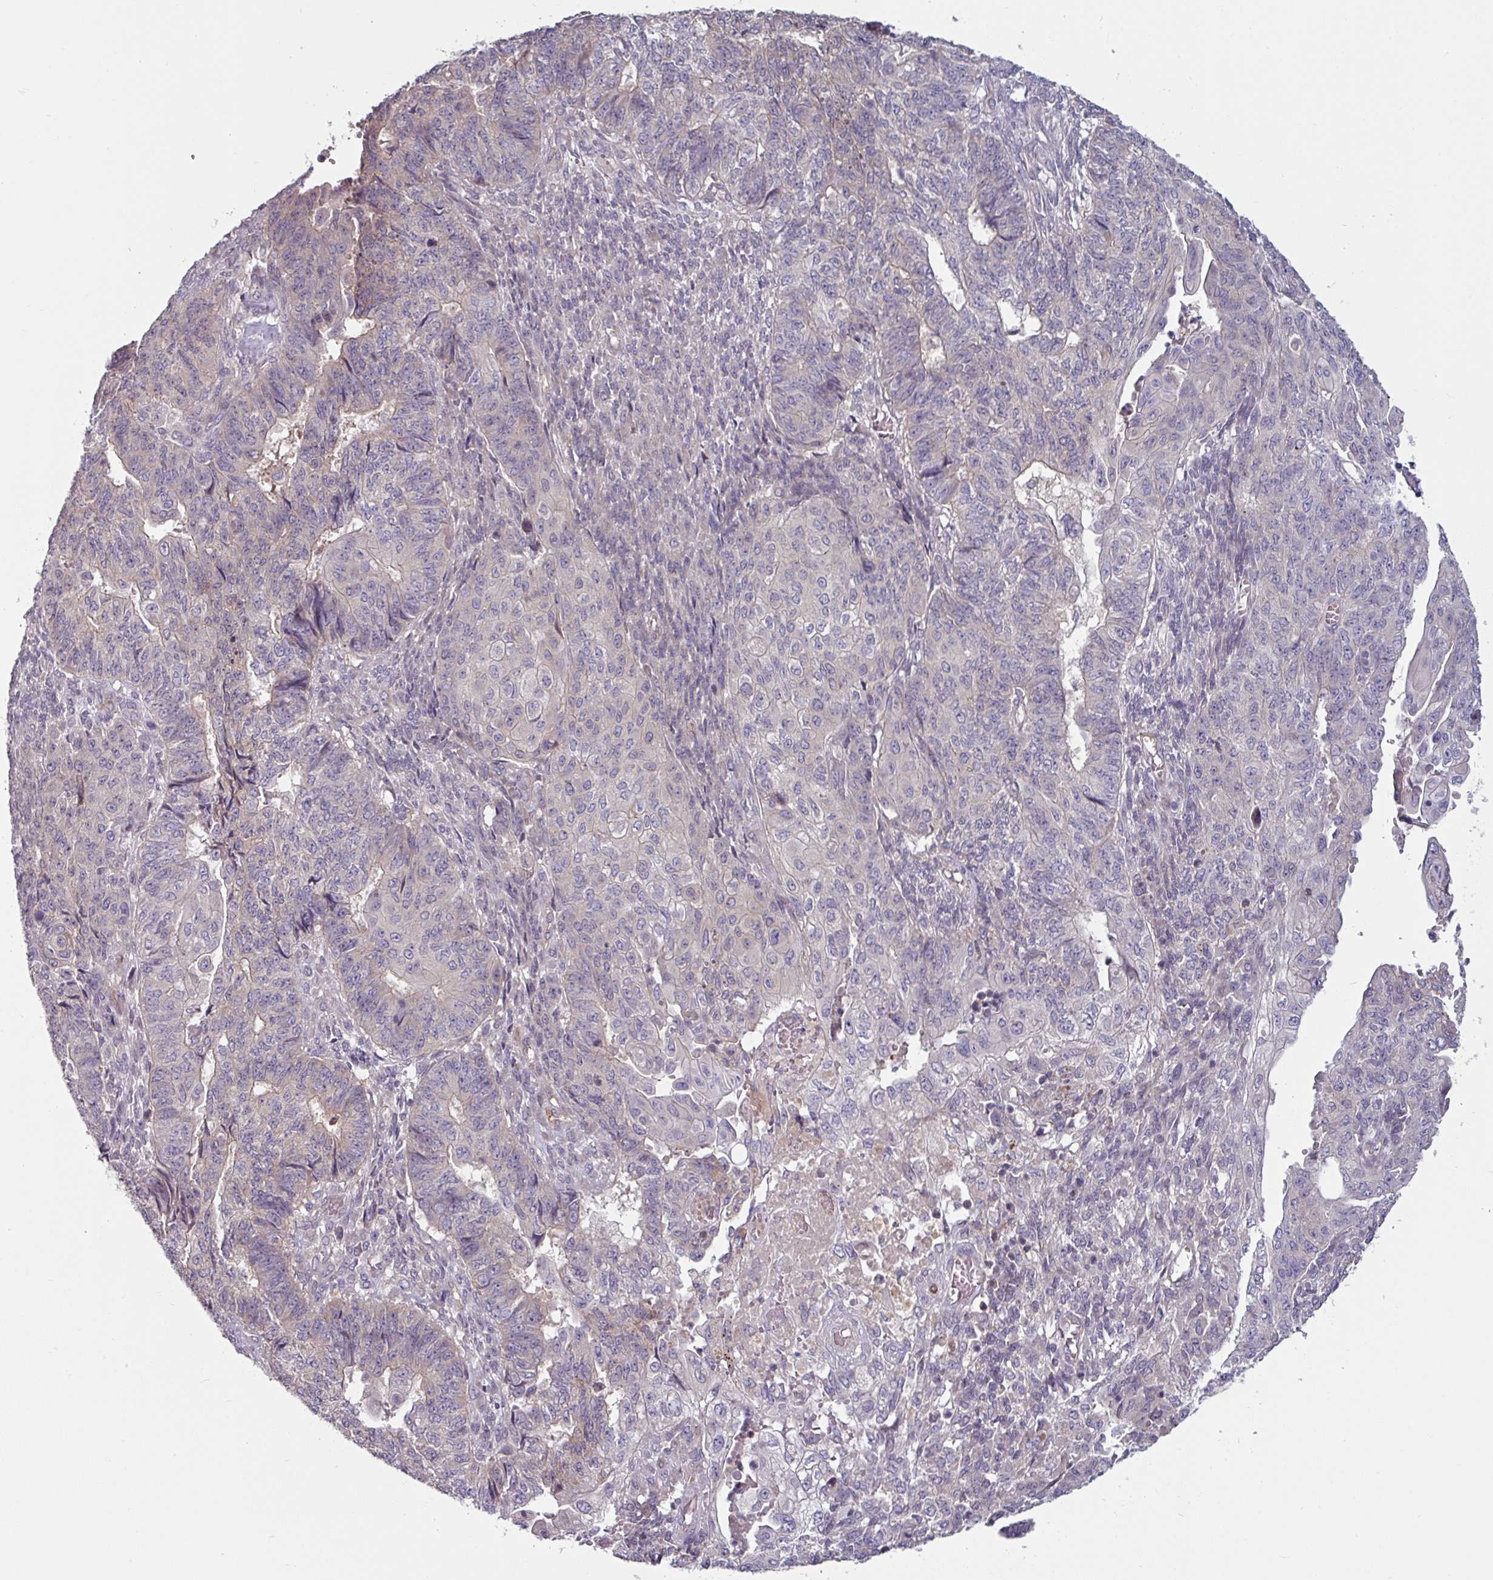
{"staining": {"intensity": "negative", "quantity": "none", "location": "none"}, "tissue": "endometrial cancer", "cell_type": "Tumor cells", "image_type": "cancer", "snomed": [{"axis": "morphology", "description": "Adenocarcinoma, NOS"}, {"axis": "topography", "description": "Endometrium"}], "caption": "Immunohistochemical staining of endometrial cancer (adenocarcinoma) reveals no significant staining in tumor cells. (Brightfield microscopy of DAB (3,3'-diaminobenzidine) immunohistochemistry (IHC) at high magnification).", "gene": "MTMR14", "patient": {"sex": "female", "age": 32}}